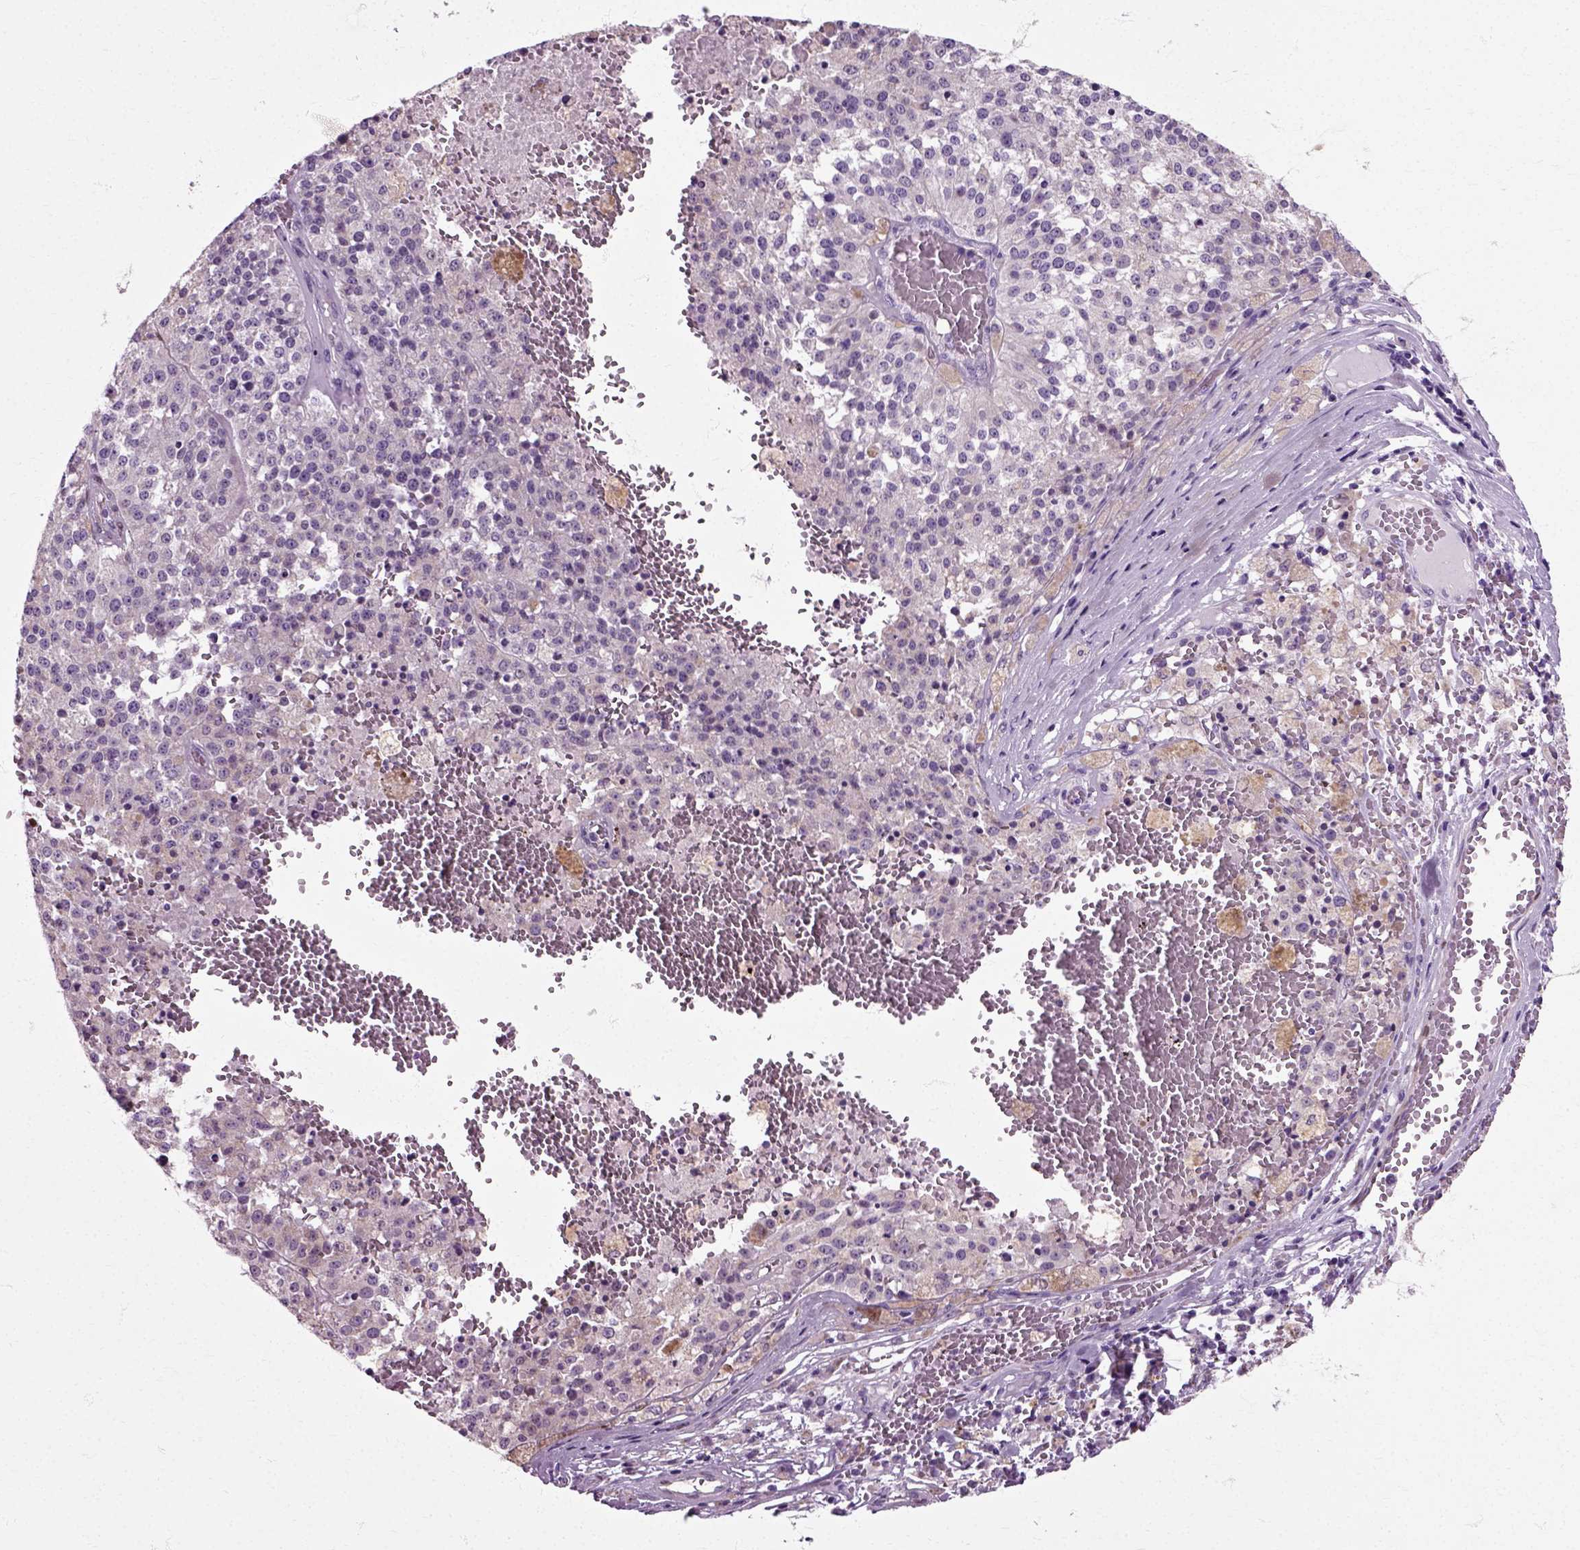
{"staining": {"intensity": "negative", "quantity": "none", "location": "none"}, "tissue": "melanoma", "cell_type": "Tumor cells", "image_type": "cancer", "snomed": [{"axis": "morphology", "description": "Malignant melanoma, Metastatic site"}, {"axis": "topography", "description": "Lymph node"}], "caption": "Immunohistochemistry (IHC) micrograph of melanoma stained for a protein (brown), which demonstrates no staining in tumor cells.", "gene": "HSPA2", "patient": {"sex": "female", "age": 64}}